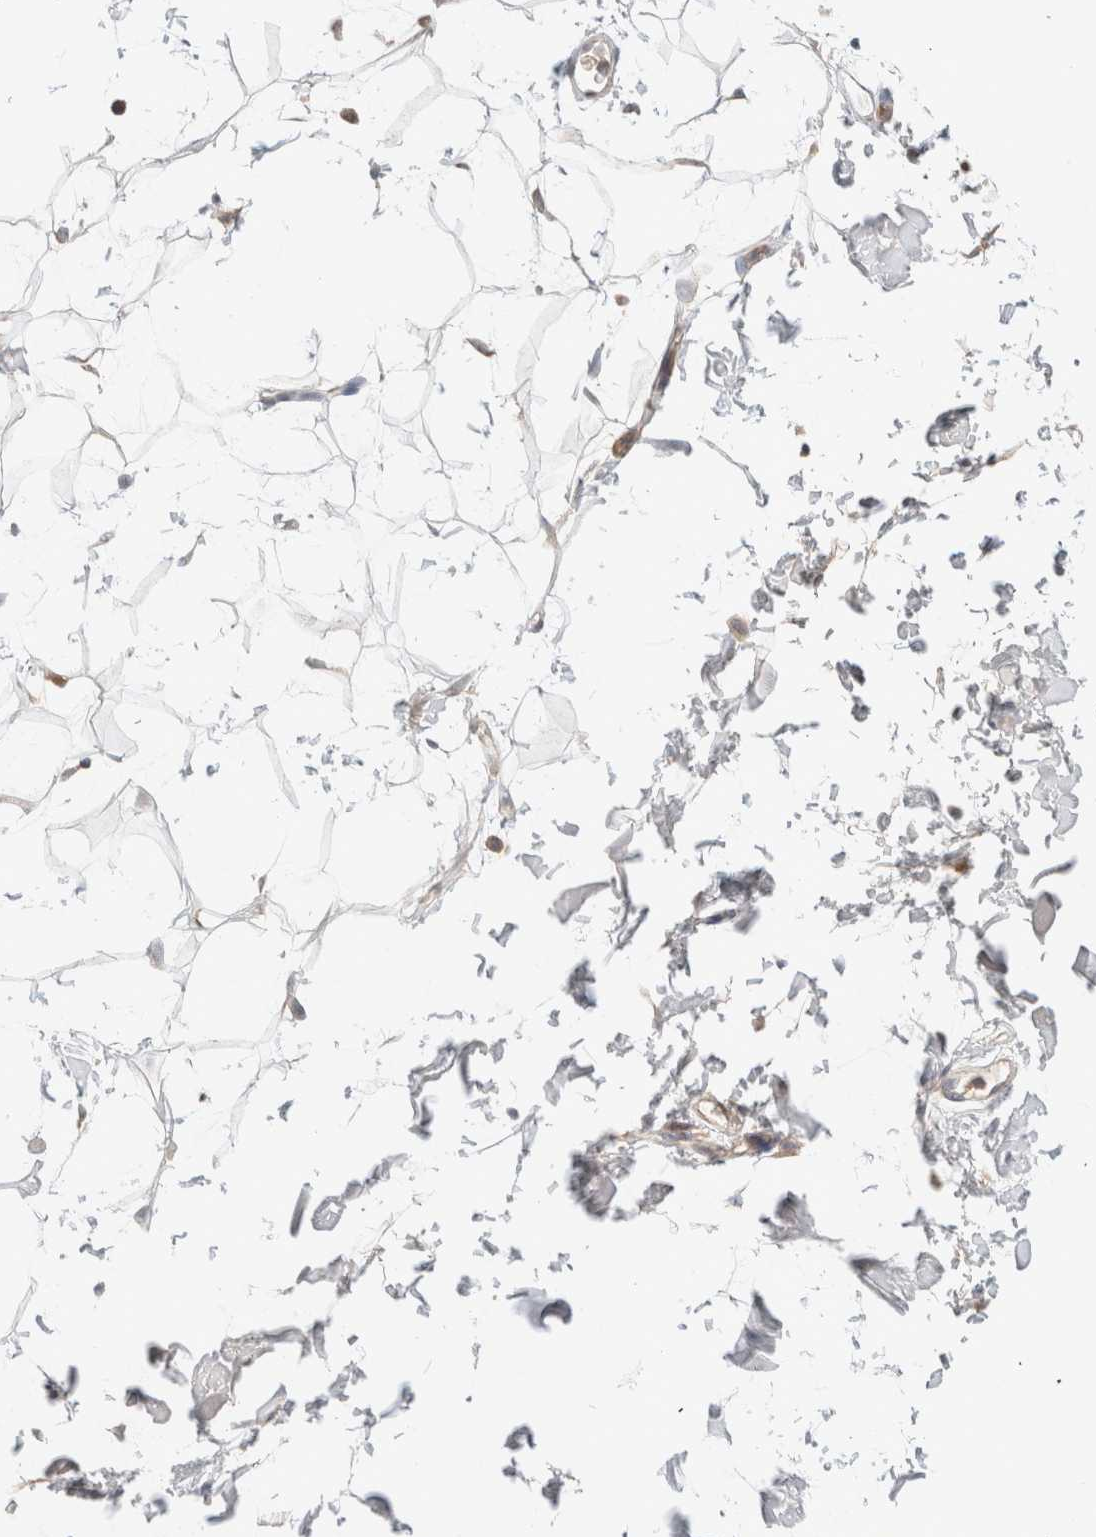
{"staining": {"intensity": "negative", "quantity": "none", "location": "none"}, "tissue": "adipose tissue", "cell_type": "Adipocytes", "image_type": "normal", "snomed": [{"axis": "morphology", "description": "Normal tissue, NOS"}, {"axis": "topography", "description": "Soft tissue"}], "caption": "This is an IHC image of normal human adipose tissue. There is no staining in adipocytes.", "gene": "MRM3", "patient": {"sex": "male", "age": 72}}